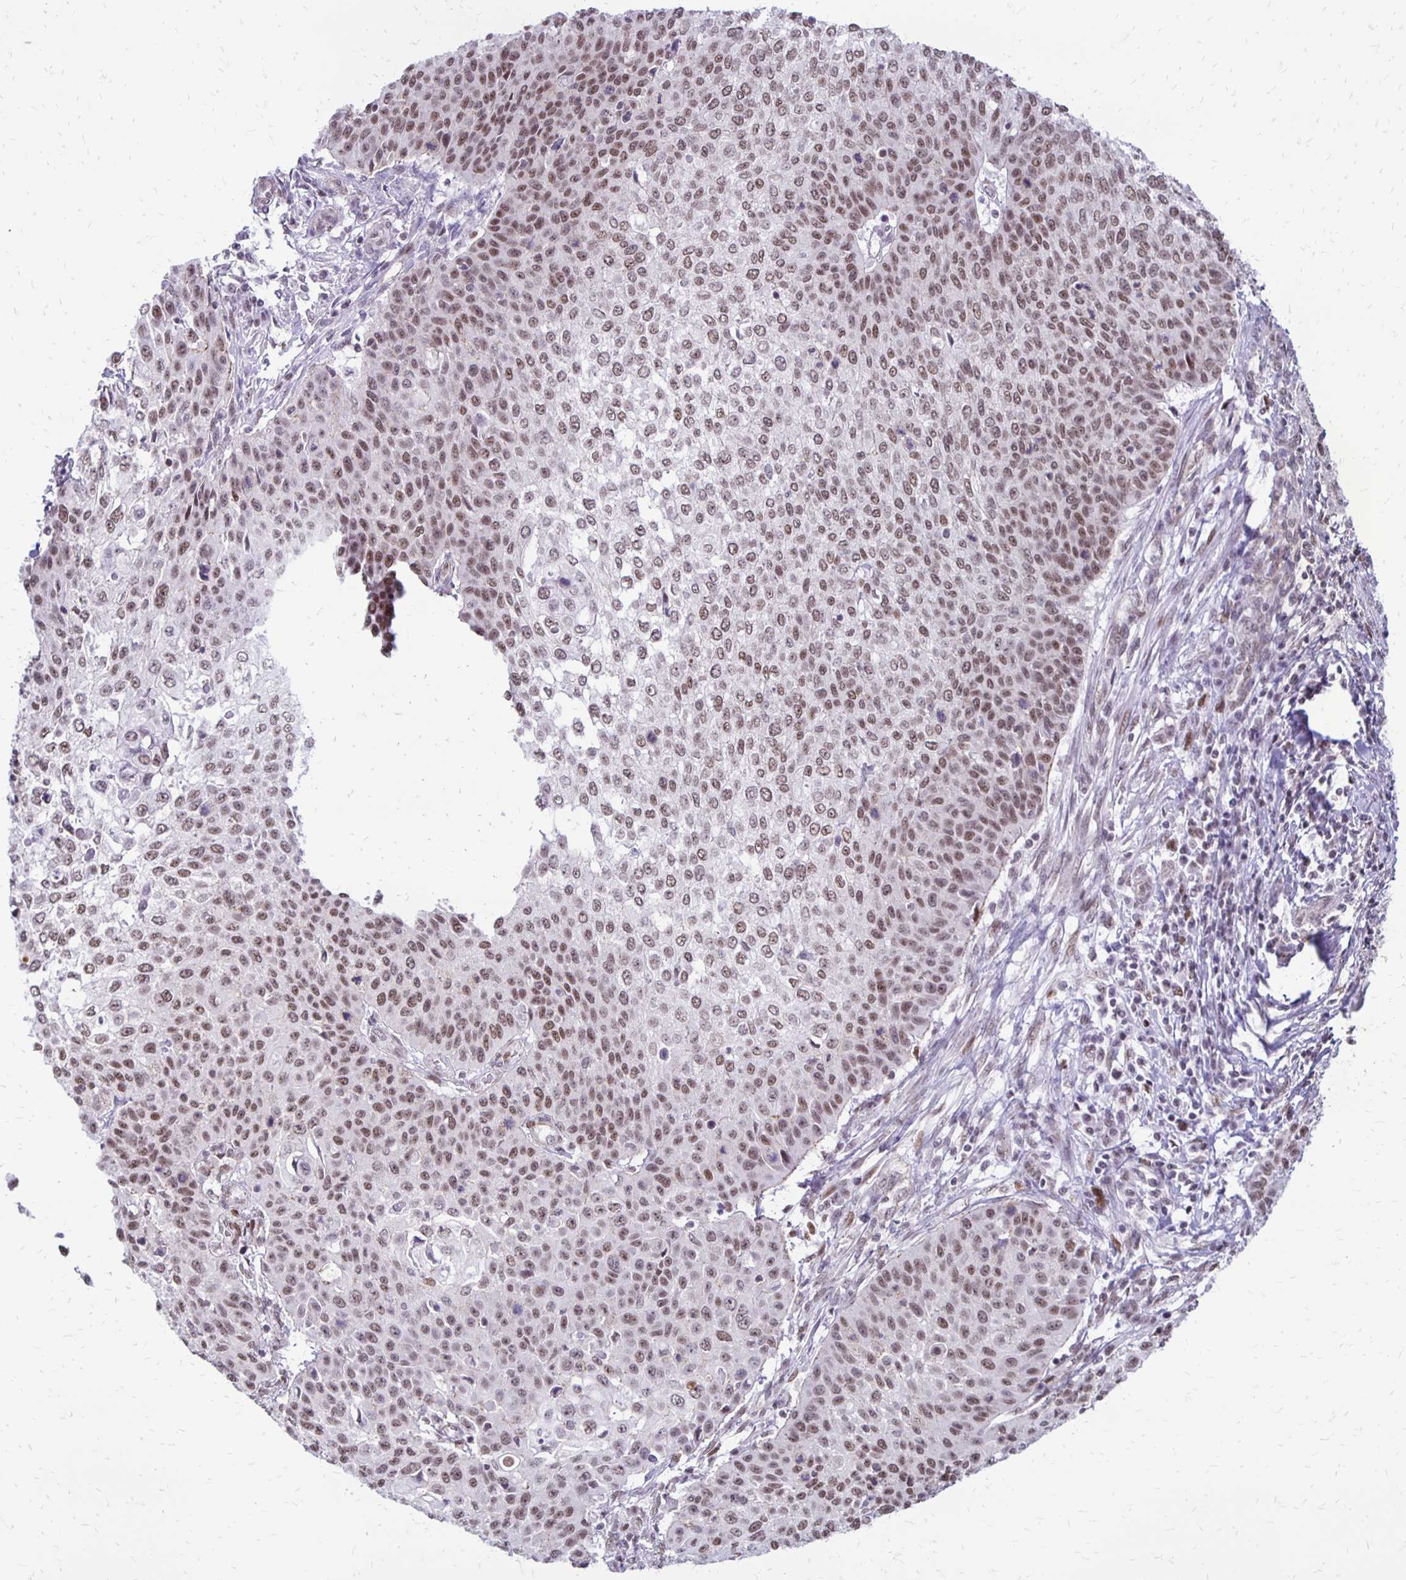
{"staining": {"intensity": "moderate", "quantity": ">75%", "location": "nuclear"}, "tissue": "cervical cancer", "cell_type": "Tumor cells", "image_type": "cancer", "snomed": [{"axis": "morphology", "description": "Squamous cell carcinoma, NOS"}, {"axis": "topography", "description": "Cervix"}], "caption": "This is a photomicrograph of immunohistochemistry (IHC) staining of cervical cancer, which shows moderate staining in the nuclear of tumor cells.", "gene": "DDB2", "patient": {"sex": "female", "age": 65}}